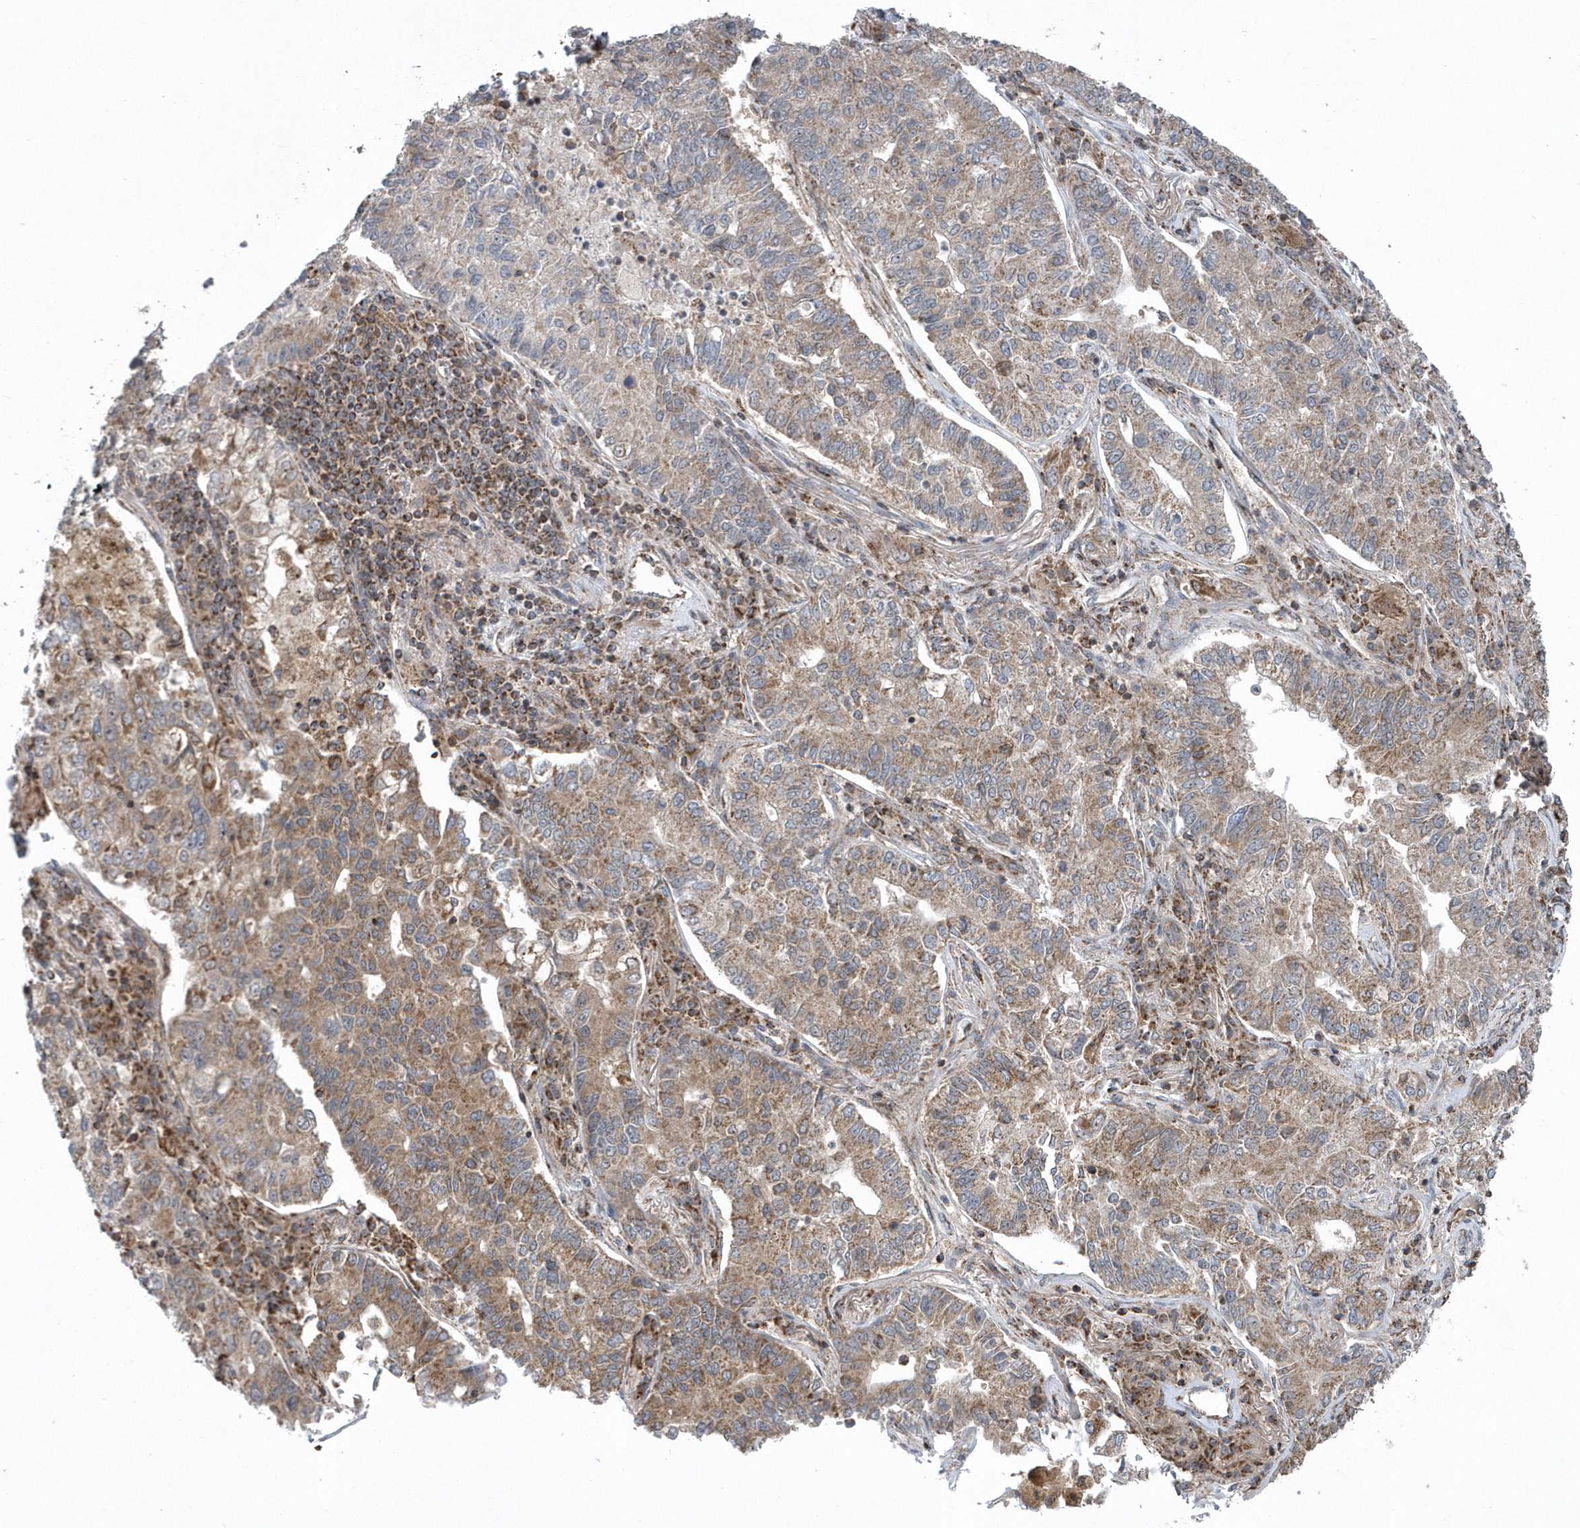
{"staining": {"intensity": "moderate", "quantity": ">75%", "location": "cytoplasmic/membranous"}, "tissue": "lung cancer", "cell_type": "Tumor cells", "image_type": "cancer", "snomed": [{"axis": "morphology", "description": "Adenocarcinoma, NOS"}, {"axis": "topography", "description": "Lung"}], "caption": "IHC micrograph of lung cancer (adenocarcinoma) stained for a protein (brown), which demonstrates medium levels of moderate cytoplasmic/membranous staining in approximately >75% of tumor cells.", "gene": "PPP1R7", "patient": {"sex": "male", "age": 49}}